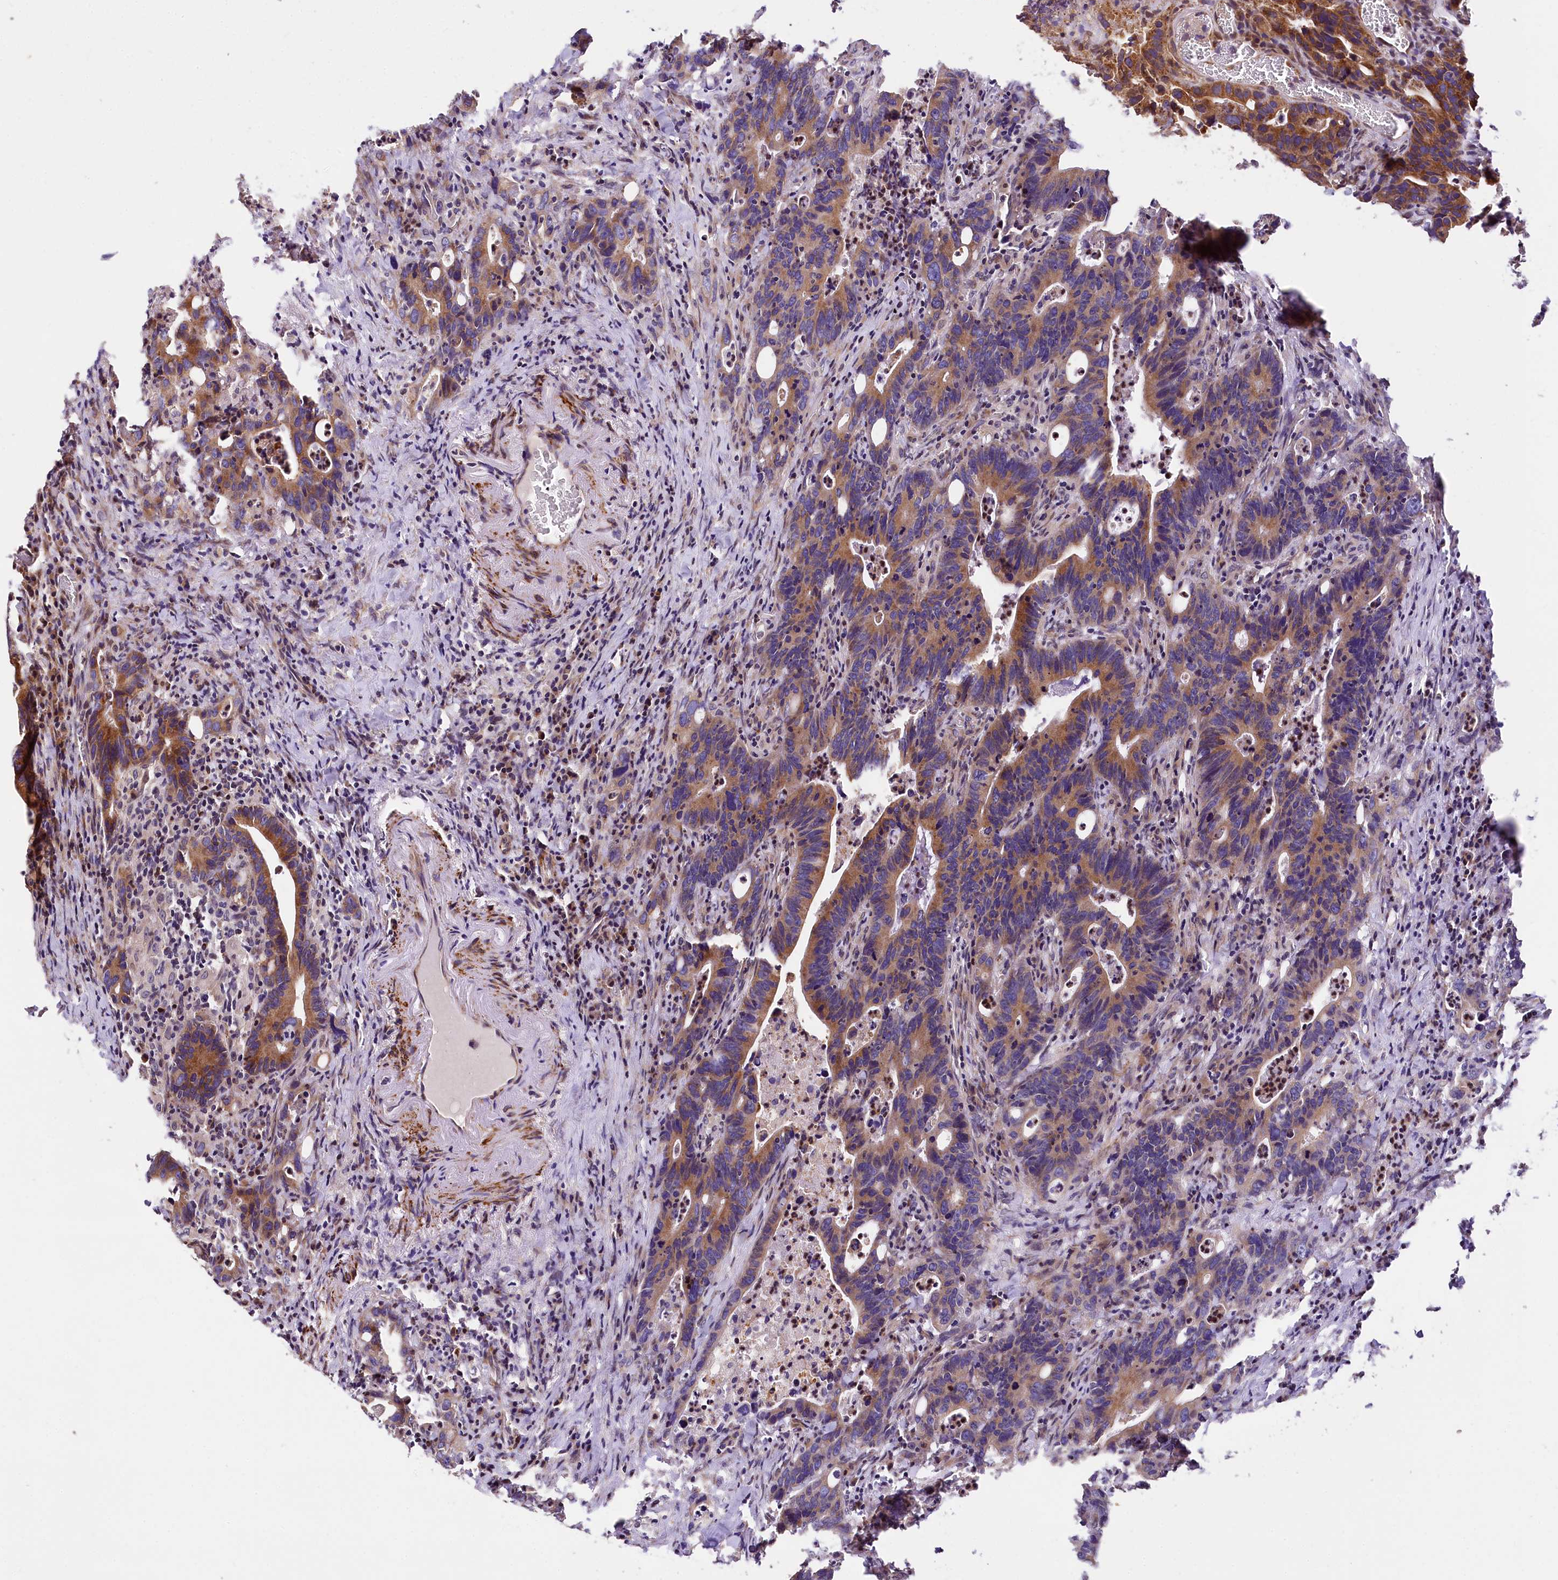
{"staining": {"intensity": "moderate", "quantity": ">75%", "location": "cytoplasmic/membranous"}, "tissue": "colorectal cancer", "cell_type": "Tumor cells", "image_type": "cancer", "snomed": [{"axis": "morphology", "description": "Adenocarcinoma, NOS"}, {"axis": "topography", "description": "Colon"}], "caption": "Adenocarcinoma (colorectal) stained with a brown dye shows moderate cytoplasmic/membranous positive positivity in about >75% of tumor cells.", "gene": "SUPV3L1", "patient": {"sex": "female", "age": 75}}